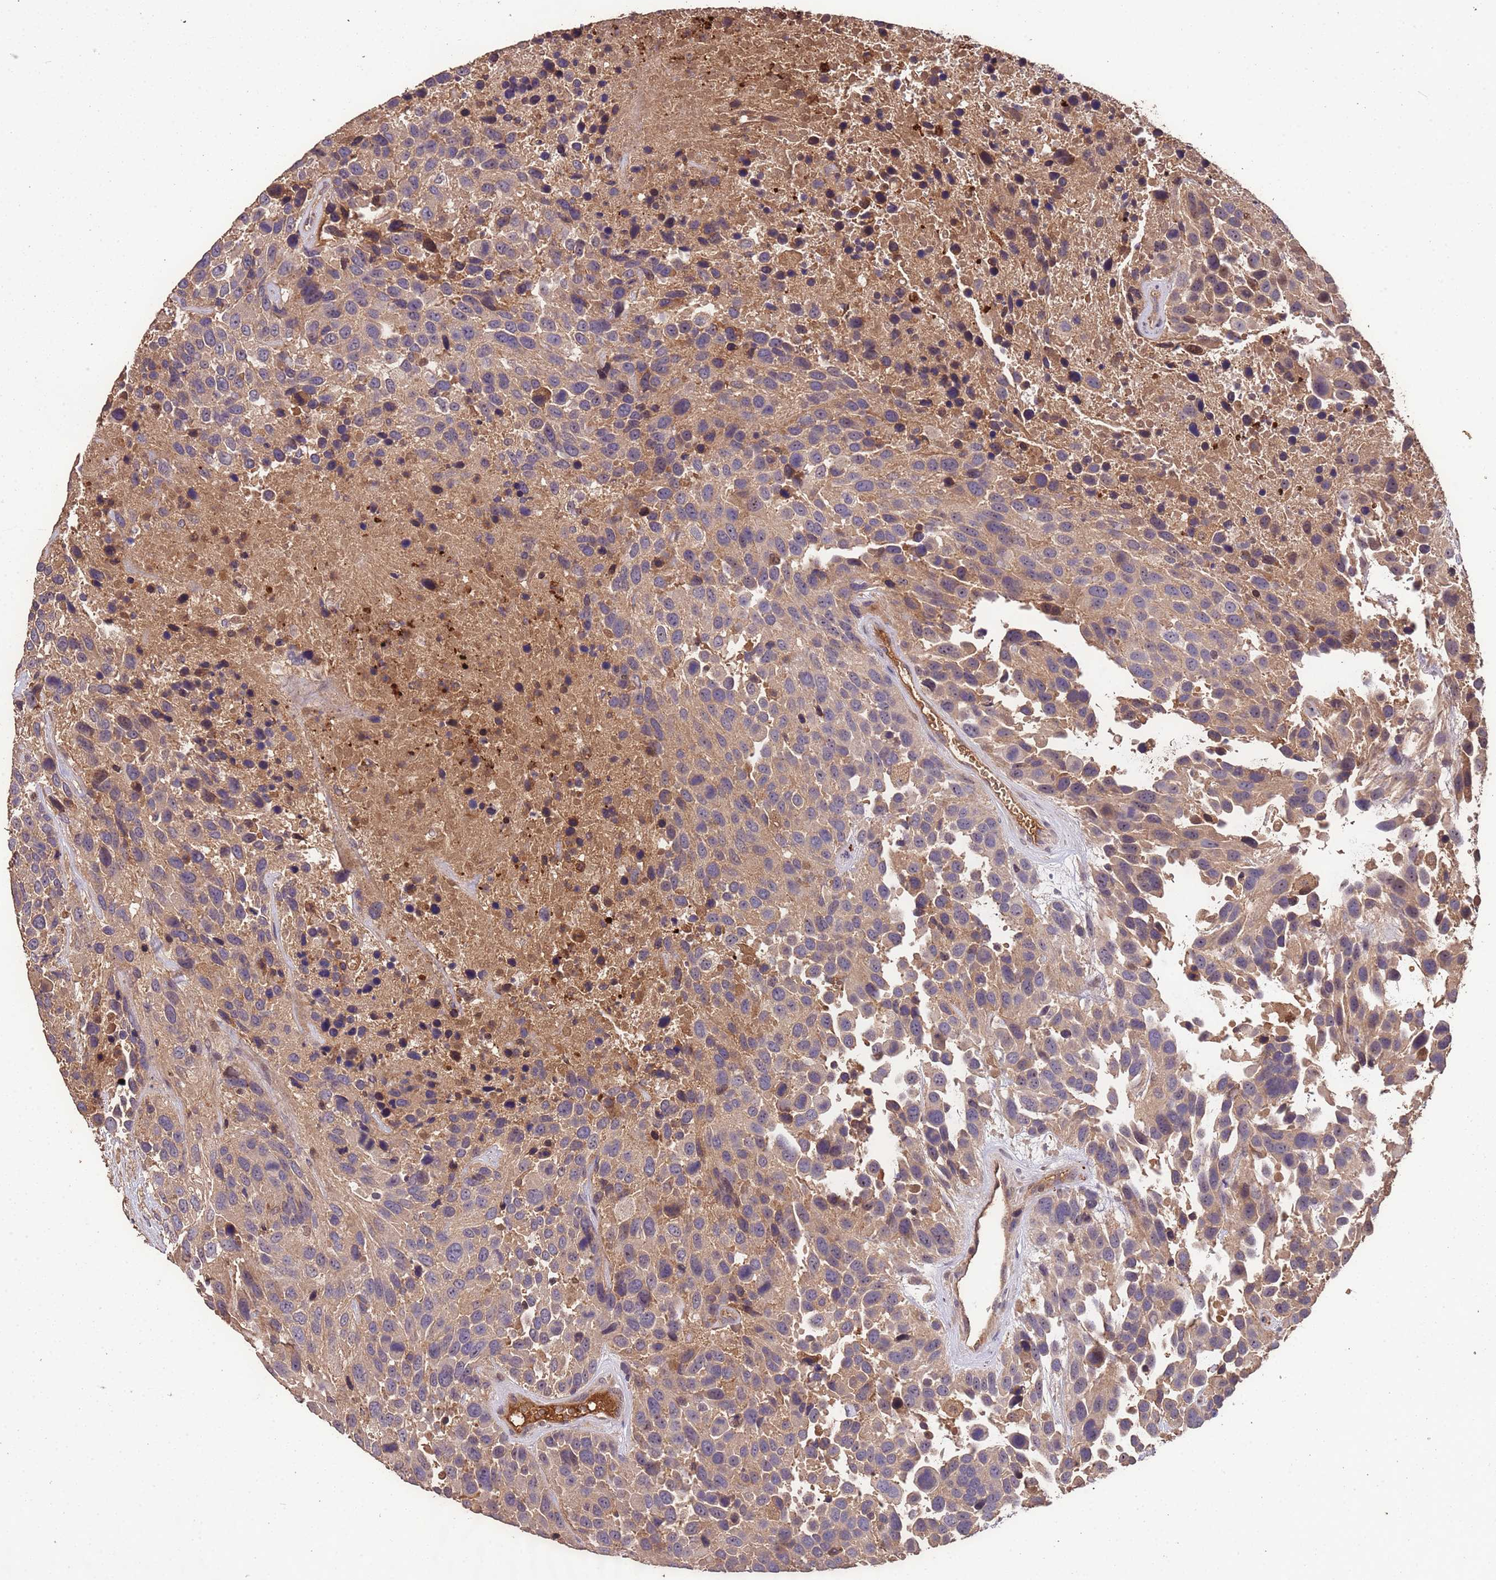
{"staining": {"intensity": "weak", "quantity": "<25%", "location": "cytoplasmic/membranous"}, "tissue": "urothelial cancer", "cell_type": "Tumor cells", "image_type": "cancer", "snomed": [{"axis": "morphology", "description": "Urothelial carcinoma, High grade"}, {"axis": "topography", "description": "Urinary bladder"}], "caption": "The immunohistochemistry (IHC) photomicrograph has no significant expression in tumor cells of urothelial cancer tissue.", "gene": "CCDC184", "patient": {"sex": "female", "age": 70}}